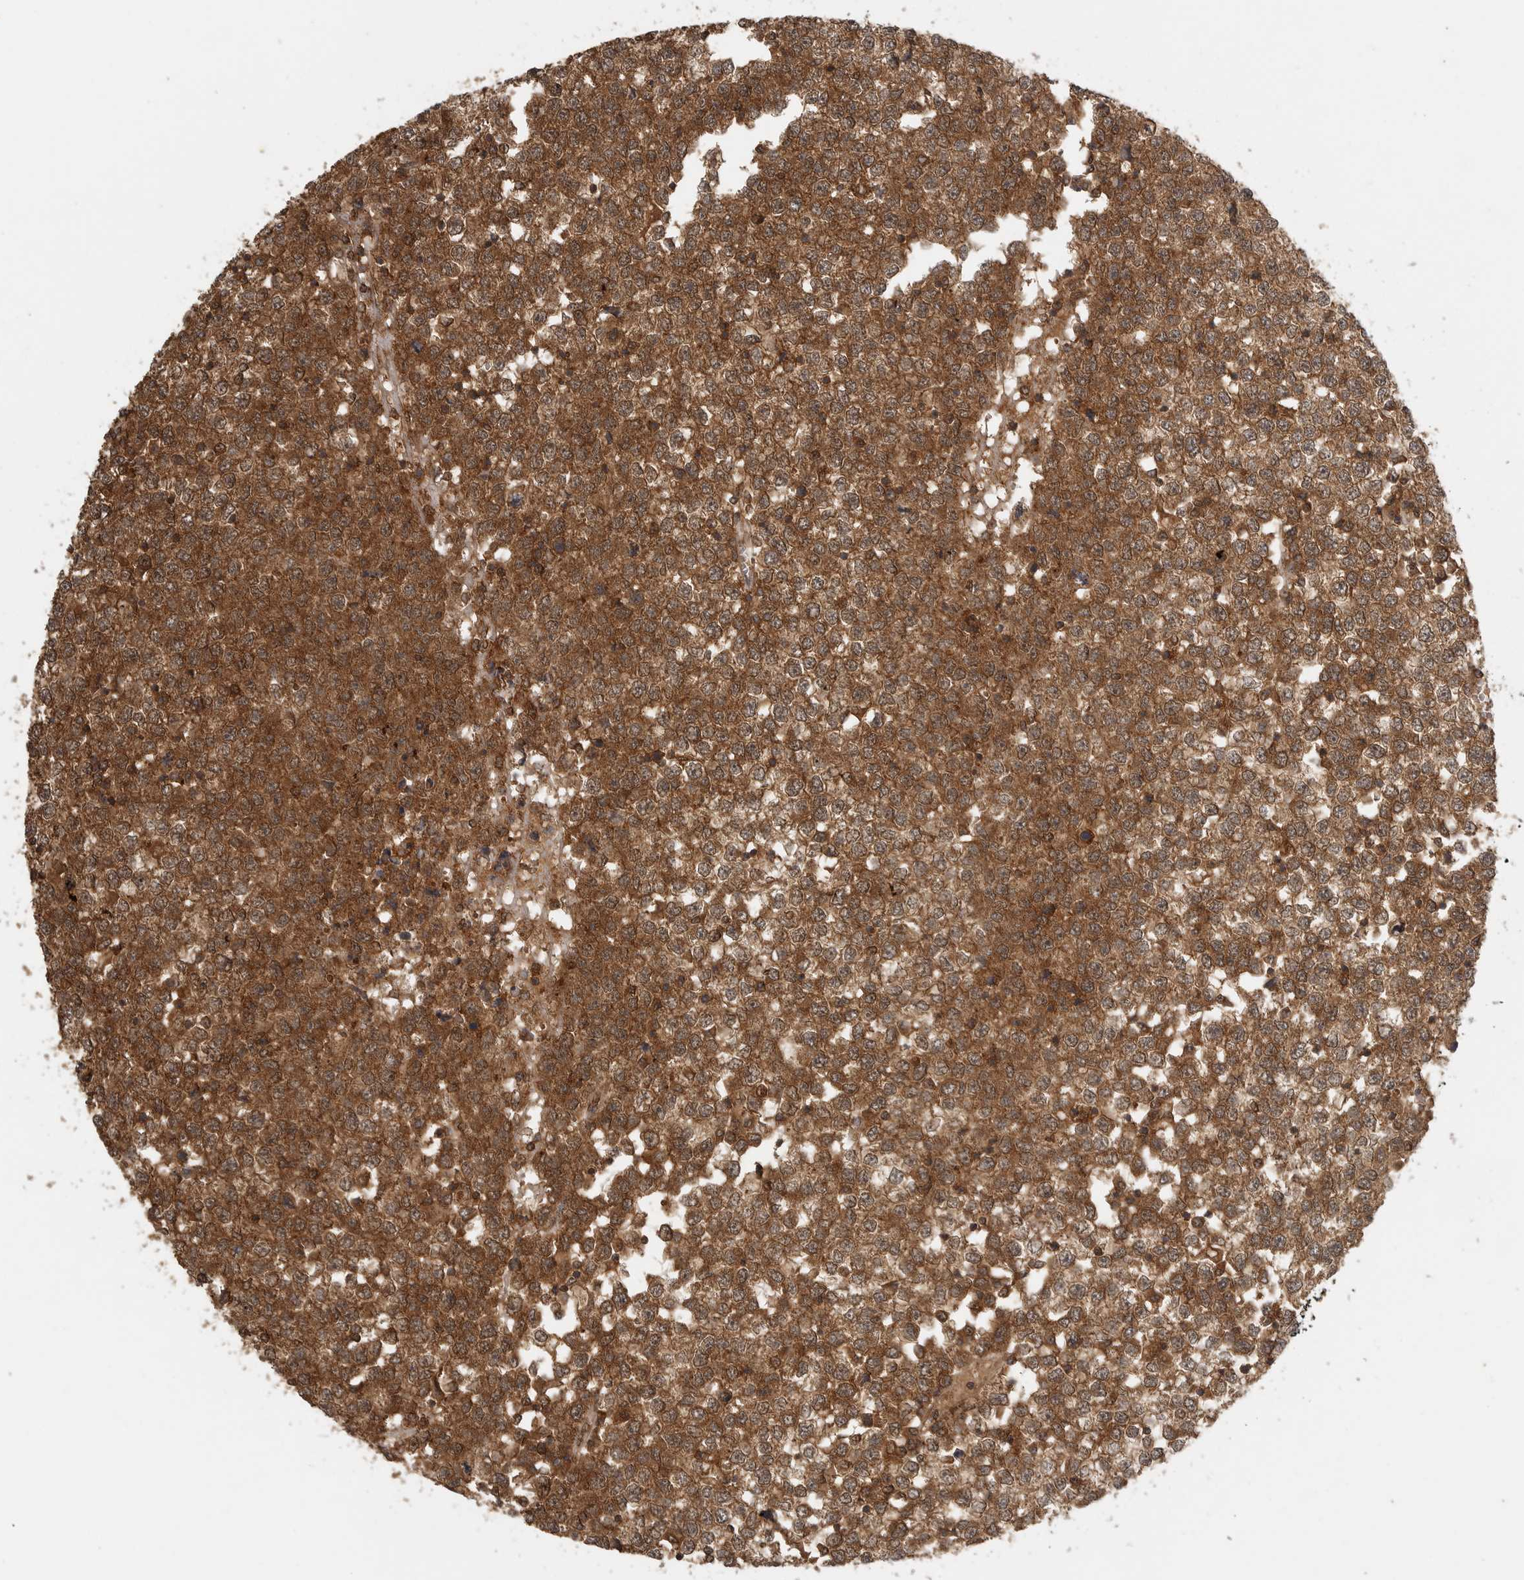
{"staining": {"intensity": "moderate", "quantity": ">75%", "location": "cytoplasmic/membranous,nuclear"}, "tissue": "testis cancer", "cell_type": "Tumor cells", "image_type": "cancer", "snomed": [{"axis": "morphology", "description": "Seminoma, NOS"}, {"axis": "topography", "description": "Testis"}], "caption": "This is a histology image of immunohistochemistry staining of testis cancer, which shows moderate staining in the cytoplasmic/membranous and nuclear of tumor cells.", "gene": "ICOSLG", "patient": {"sex": "male", "age": 65}}